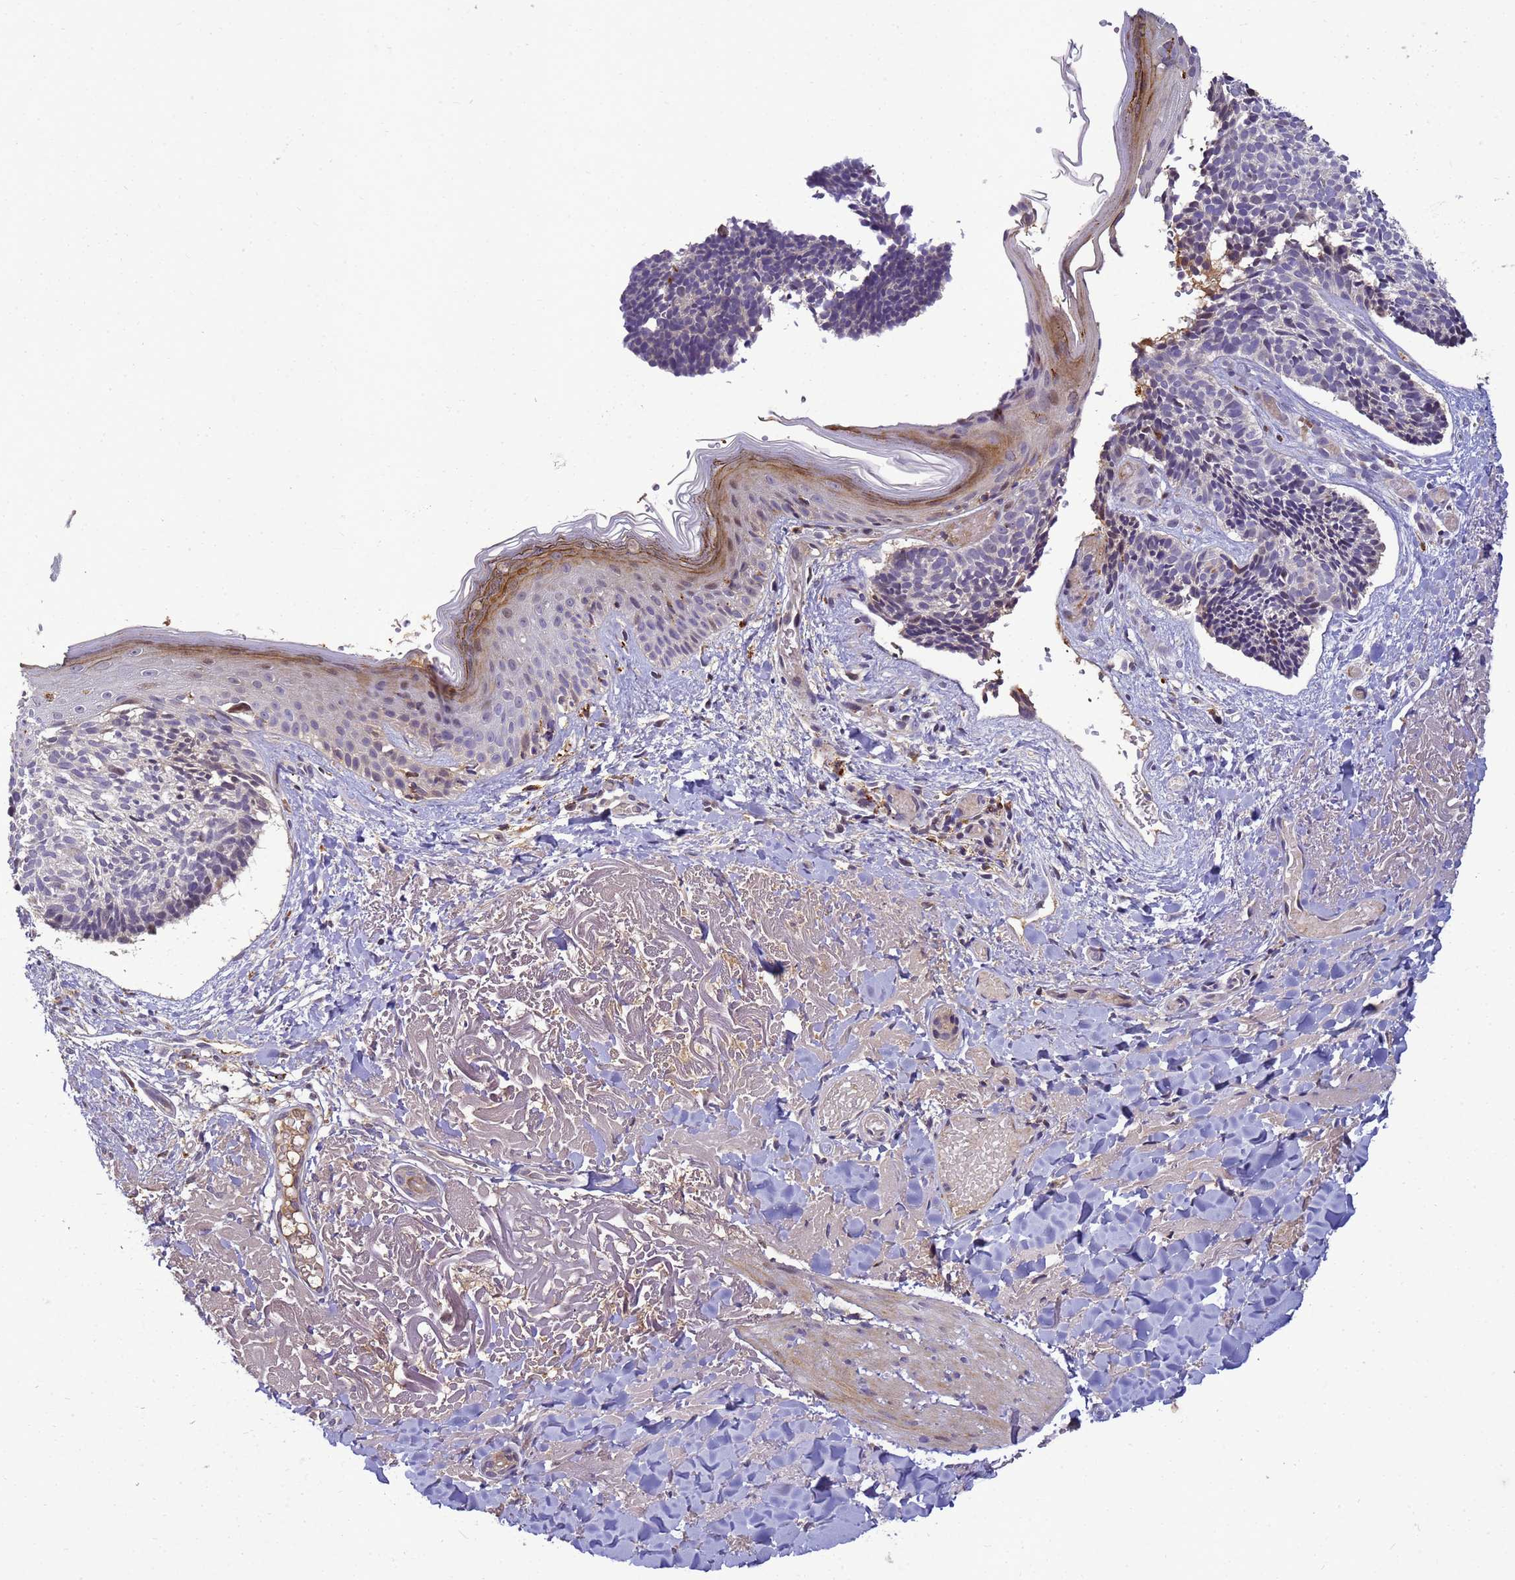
{"staining": {"intensity": "negative", "quantity": "none", "location": "none"}, "tissue": "skin cancer", "cell_type": "Tumor cells", "image_type": "cancer", "snomed": [{"axis": "morphology", "description": "Basal cell carcinoma"}, {"axis": "topography", "description": "Skin"}], "caption": "High magnification brightfield microscopy of skin cancer (basal cell carcinoma) stained with DAB (3,3'-diaminobenzidine) (brown) and counterstained with hematoxylin (blue): tumor cells show no significant staining.", "gene": "TMEM74B", "patient": {"sex": "male", "age": 84}}